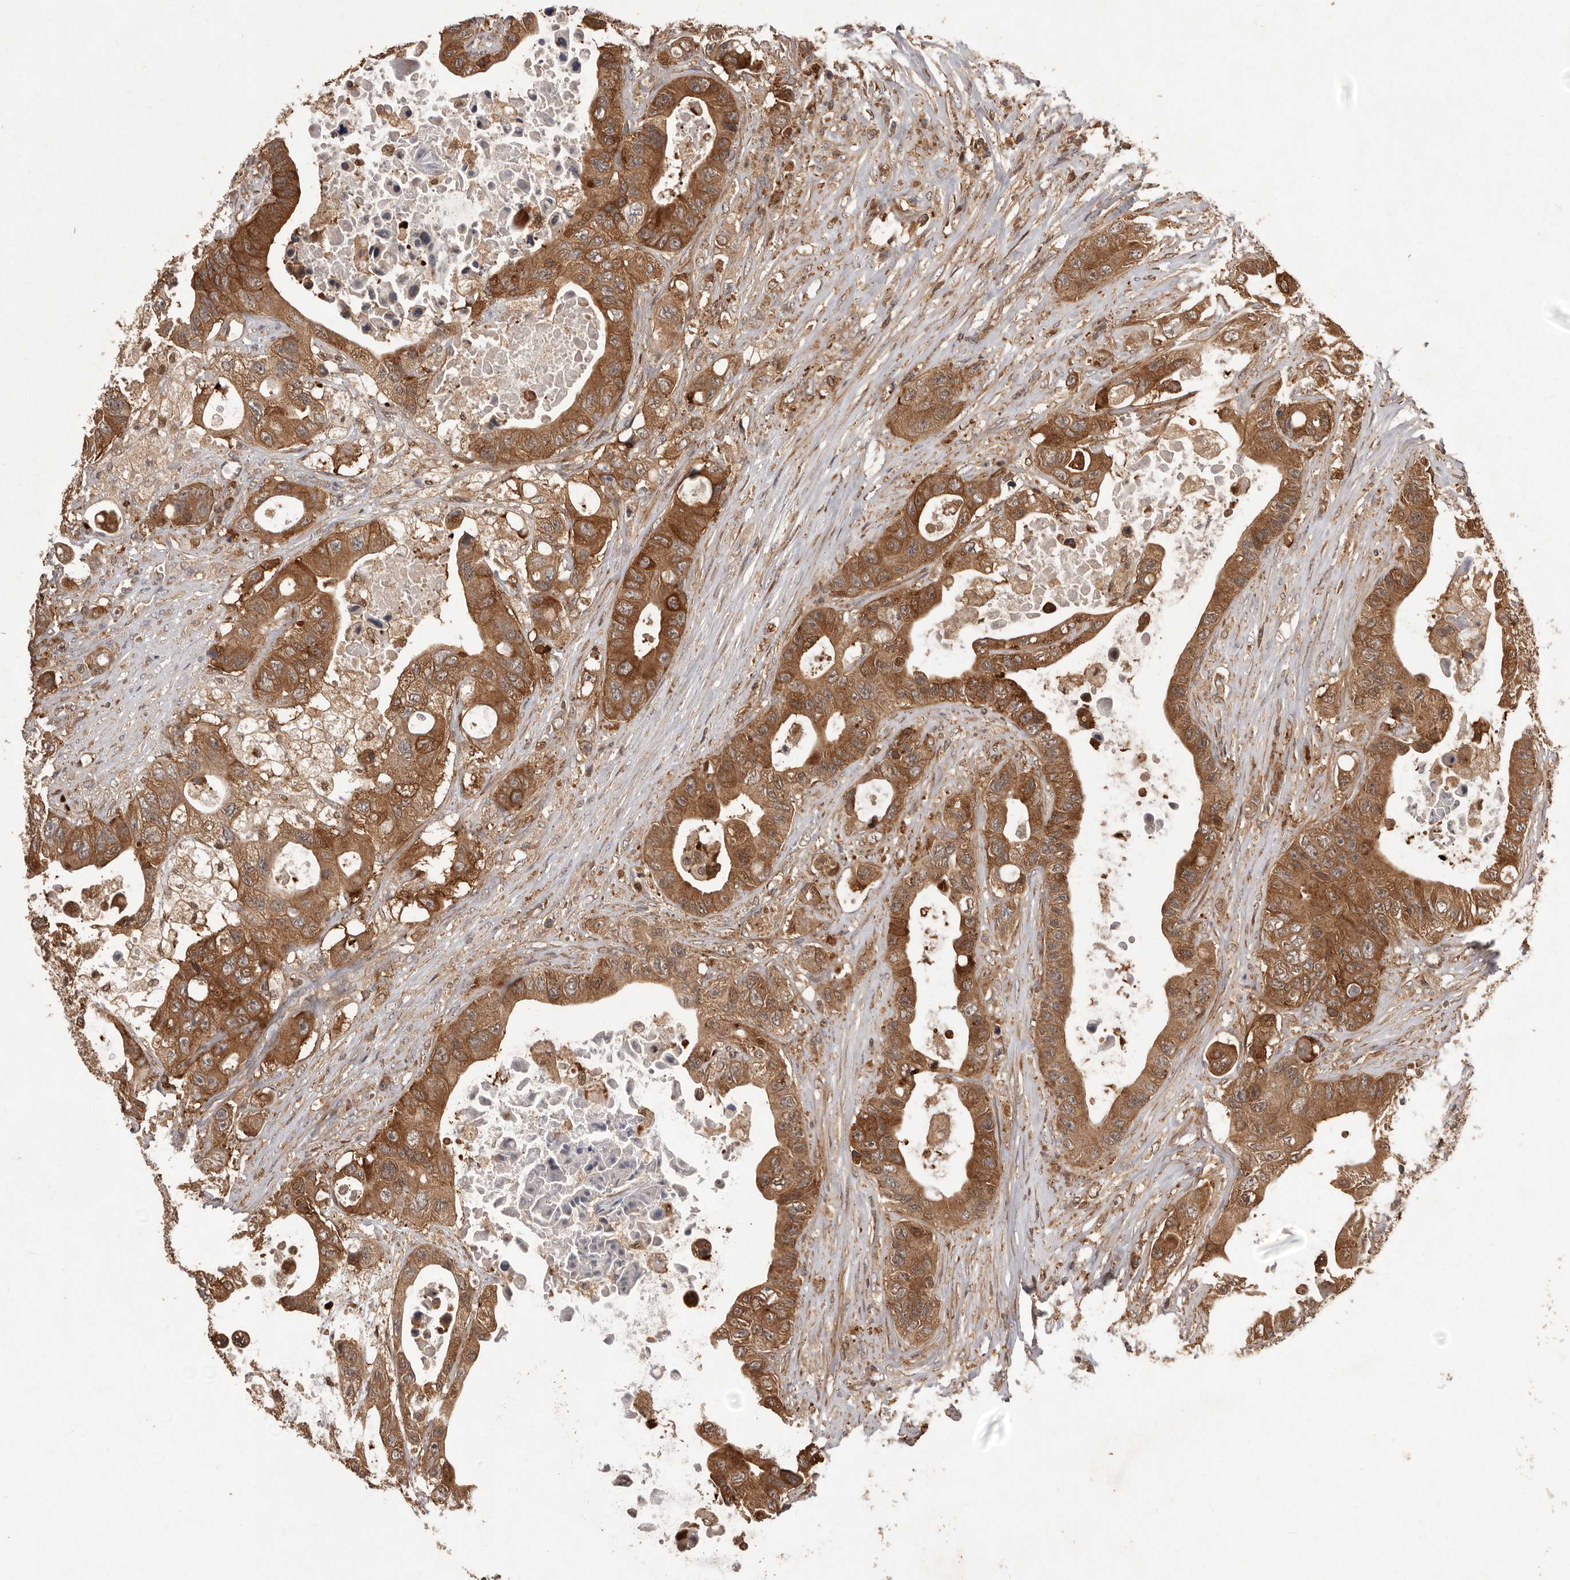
{"staining": {"intensity": "strong", "quantity": ">75%", "location": "cytoplasmic/membranous"}, "tissue": "colorectal cancer", "cell_type": "Tumor cells", "image_type": "cancer", "snomed": [{"axis": "morphology", "description": "Adenocarcinoma, NOS"}, {"axis": "topography", "description": "Colon"}], "caption": "This histopathology image exhibits colorectal cancer (adenocarcinoma) stained with immunohistochemistry to label a protein in brown. The cytoplasmic/membranous of tumor cells show strong positivity for the protein. Nuclei are counter-stained blue.", "gene": "SLC22A3", "patient": {"sex": "female", "age": 46}}